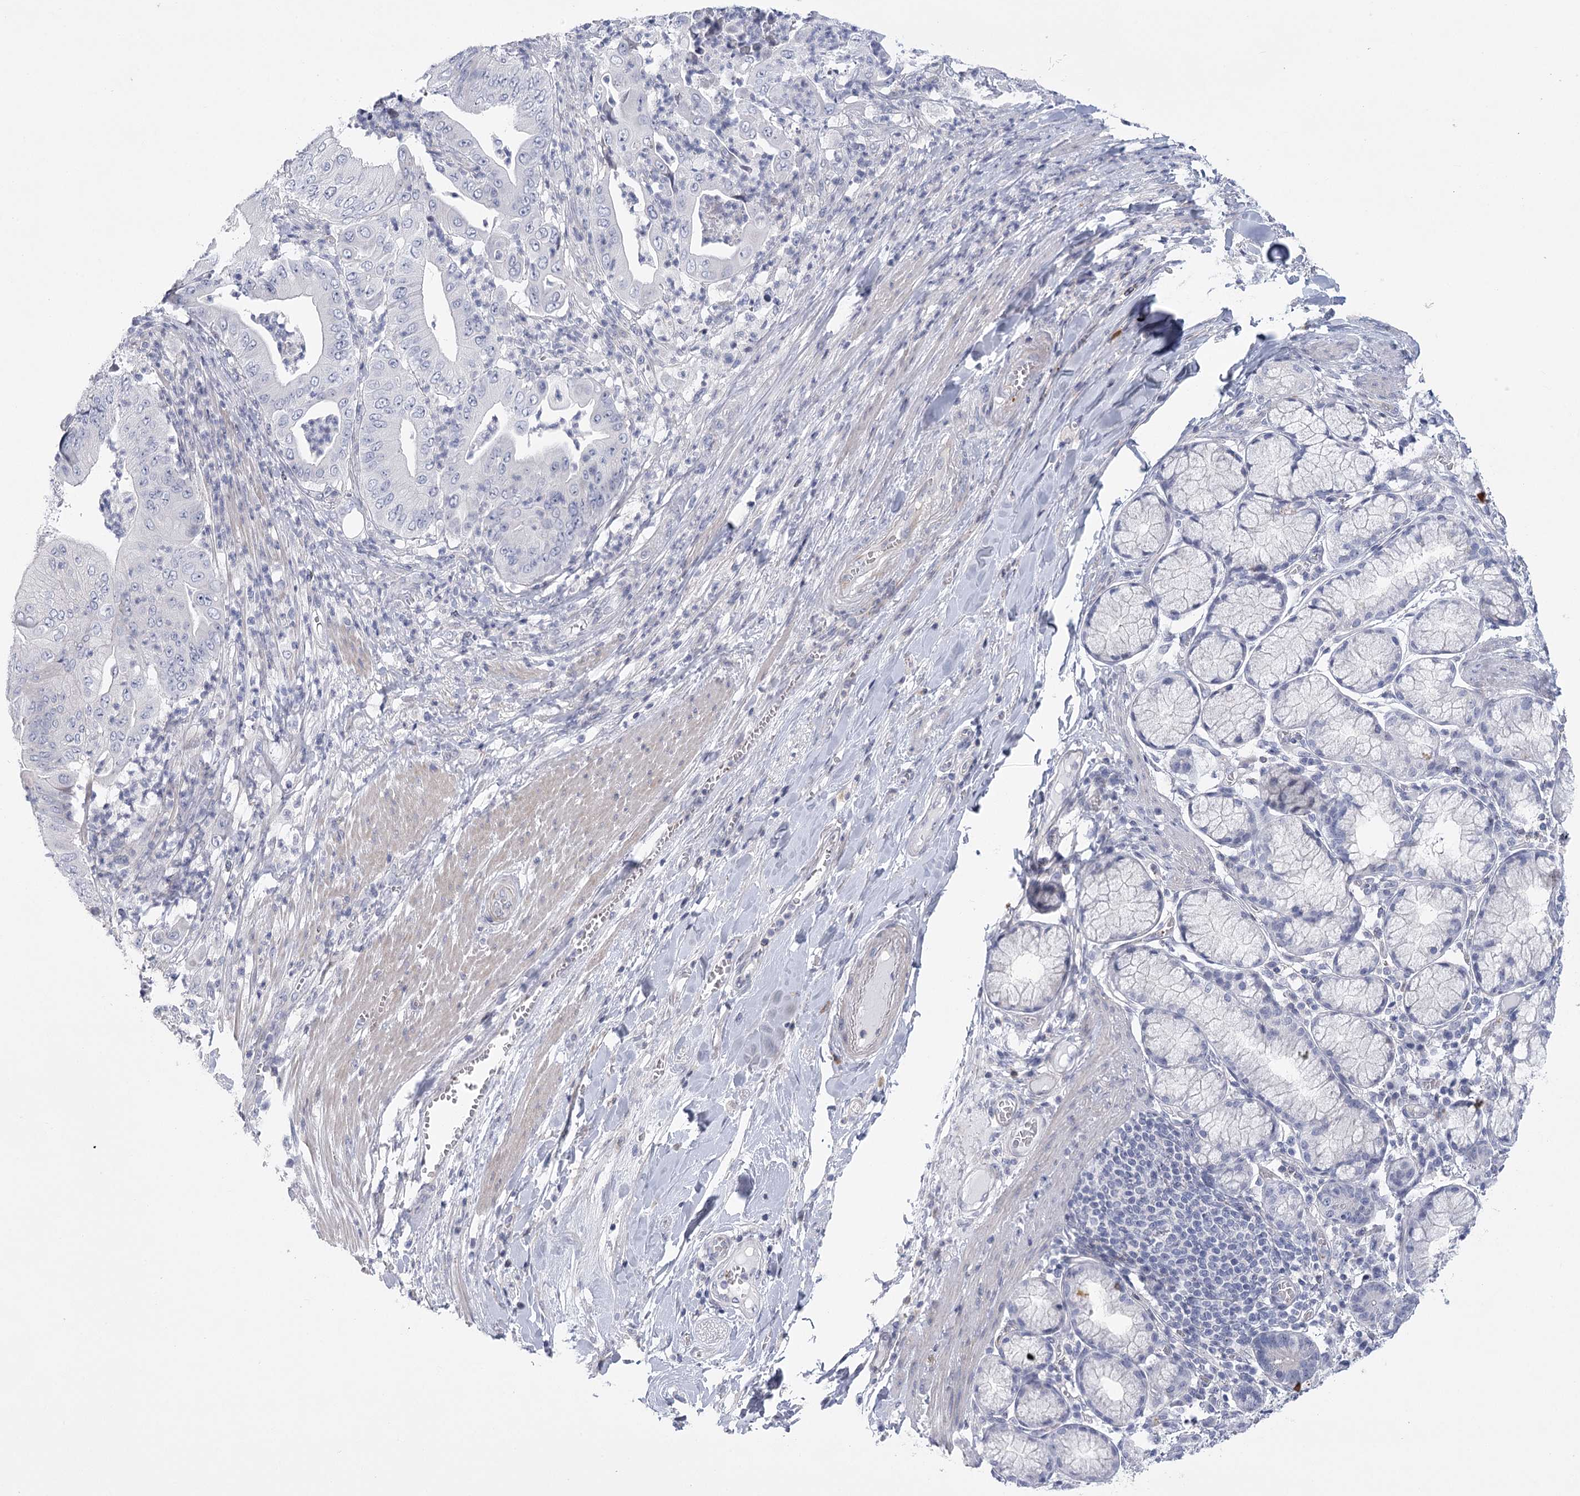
{"staining": {"intensity": "negative", "quantity": "none", "location": "none"}, "tissue": "pancreatic cancer", "cell_type": "Tumor cells", "image_type": "cancer", "snomed": [{"axis": "morphology", "description": "Adenocarcinoma, NOS"}, {"axis": "topography", "description": "Pancreas"}], "caption": "Tumor cells are negative for protein expression in human pancreatic cancer (adenocarcinoma).", "gene": "FAM76B", "patient": {"sex": "female", "age": 77}}